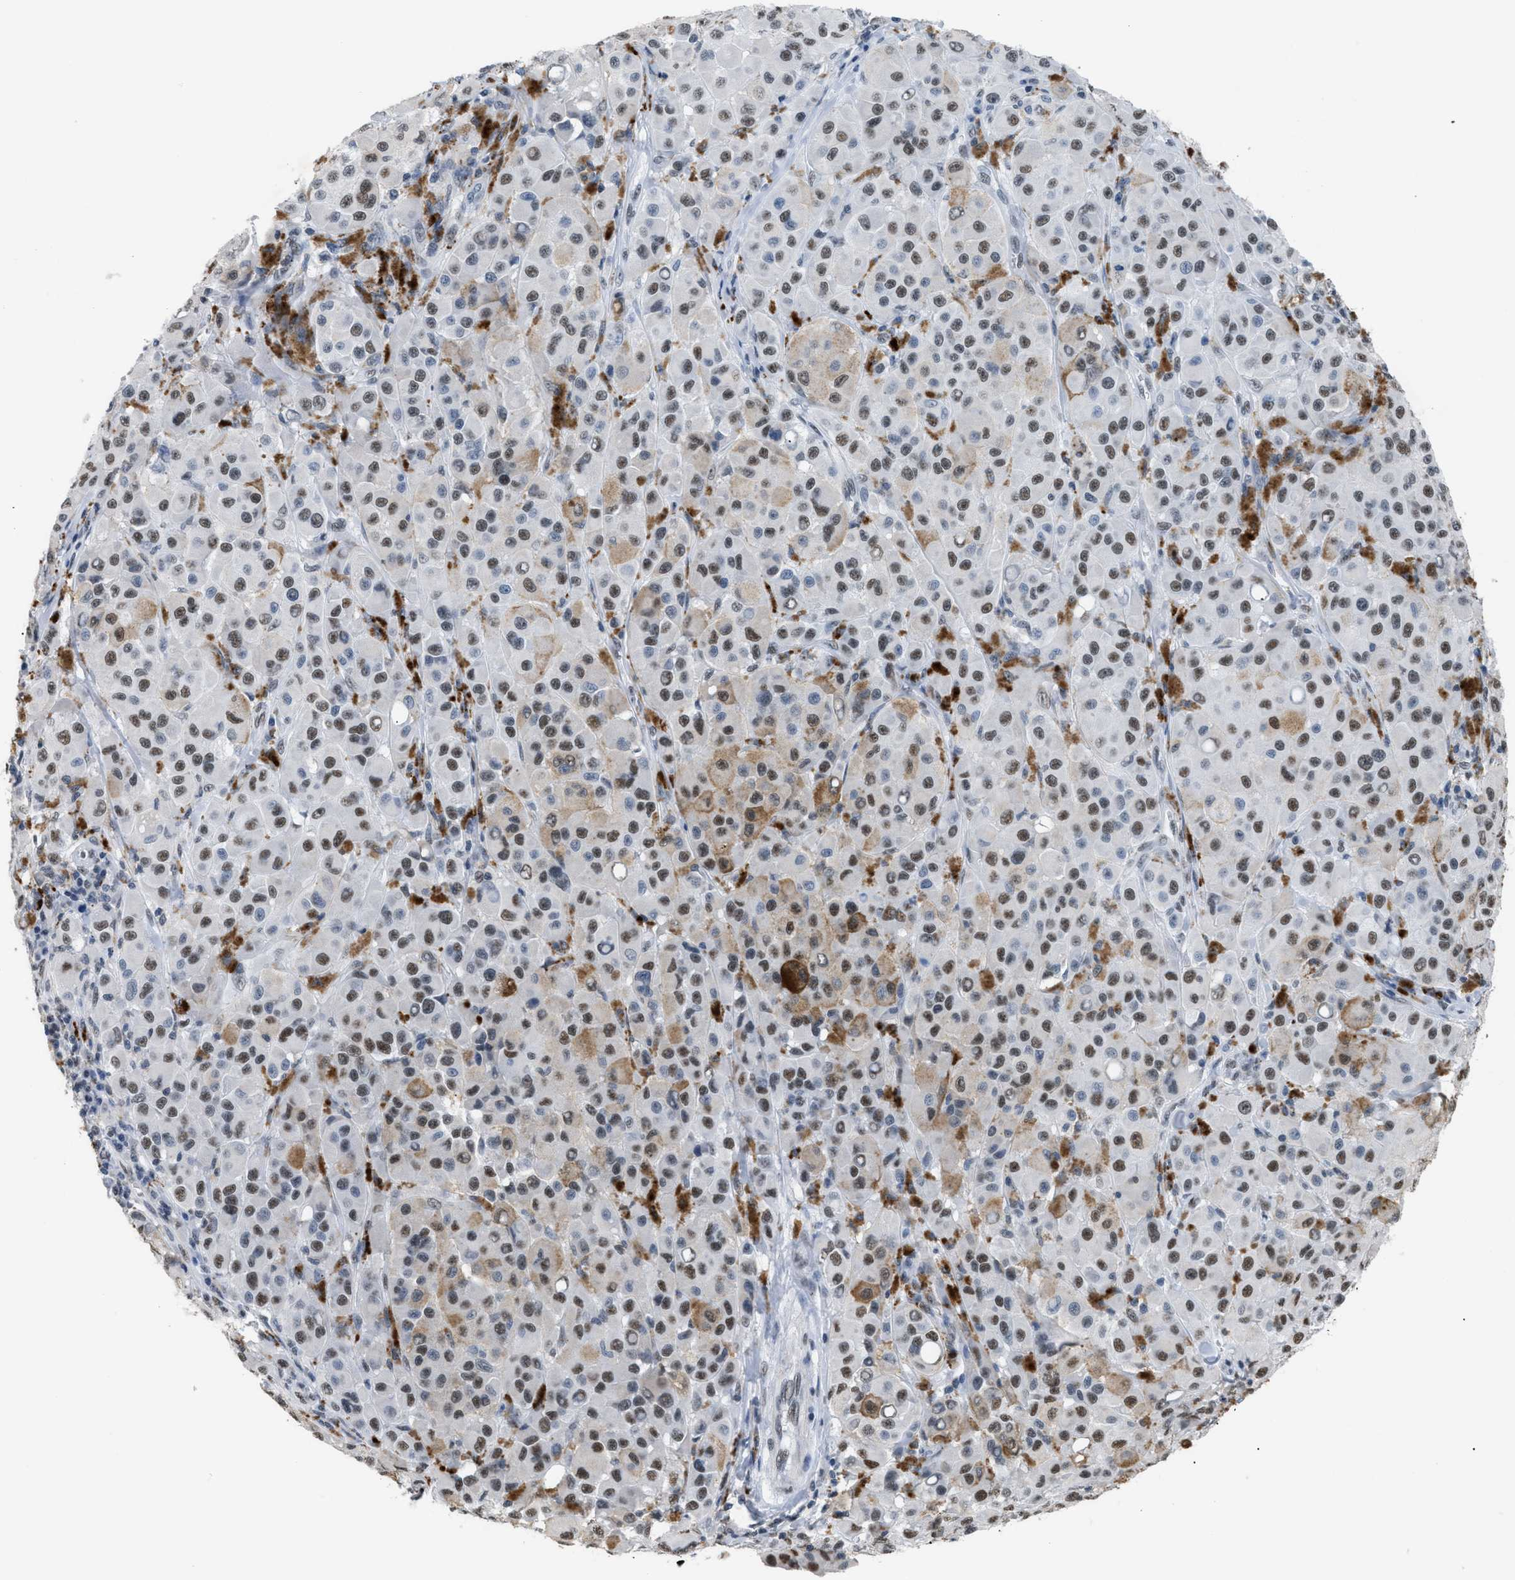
{"staining": {"intensity": "moderate", "quantity": "25%-75%", "location": "cytoplasmic/membranous,nuclear"}, "tissue": "melanoma", "cell_type": "Tumor cells", "image_type": "cancer", "snomed": [{"axis": "morphology", "description": "Malignant melanoma, NOS"}, {"axis": "topography", "description": "Skin"}], "caption": "Immunohistochemistry (IHC) of melanoma demonstrates medium levels of moderate cytoplasmic/membranous and nuclear expression in about 25%-75% of tumor cells.", "gene": "KCNC3", "patient": {"sex": "male", "age": 84}}